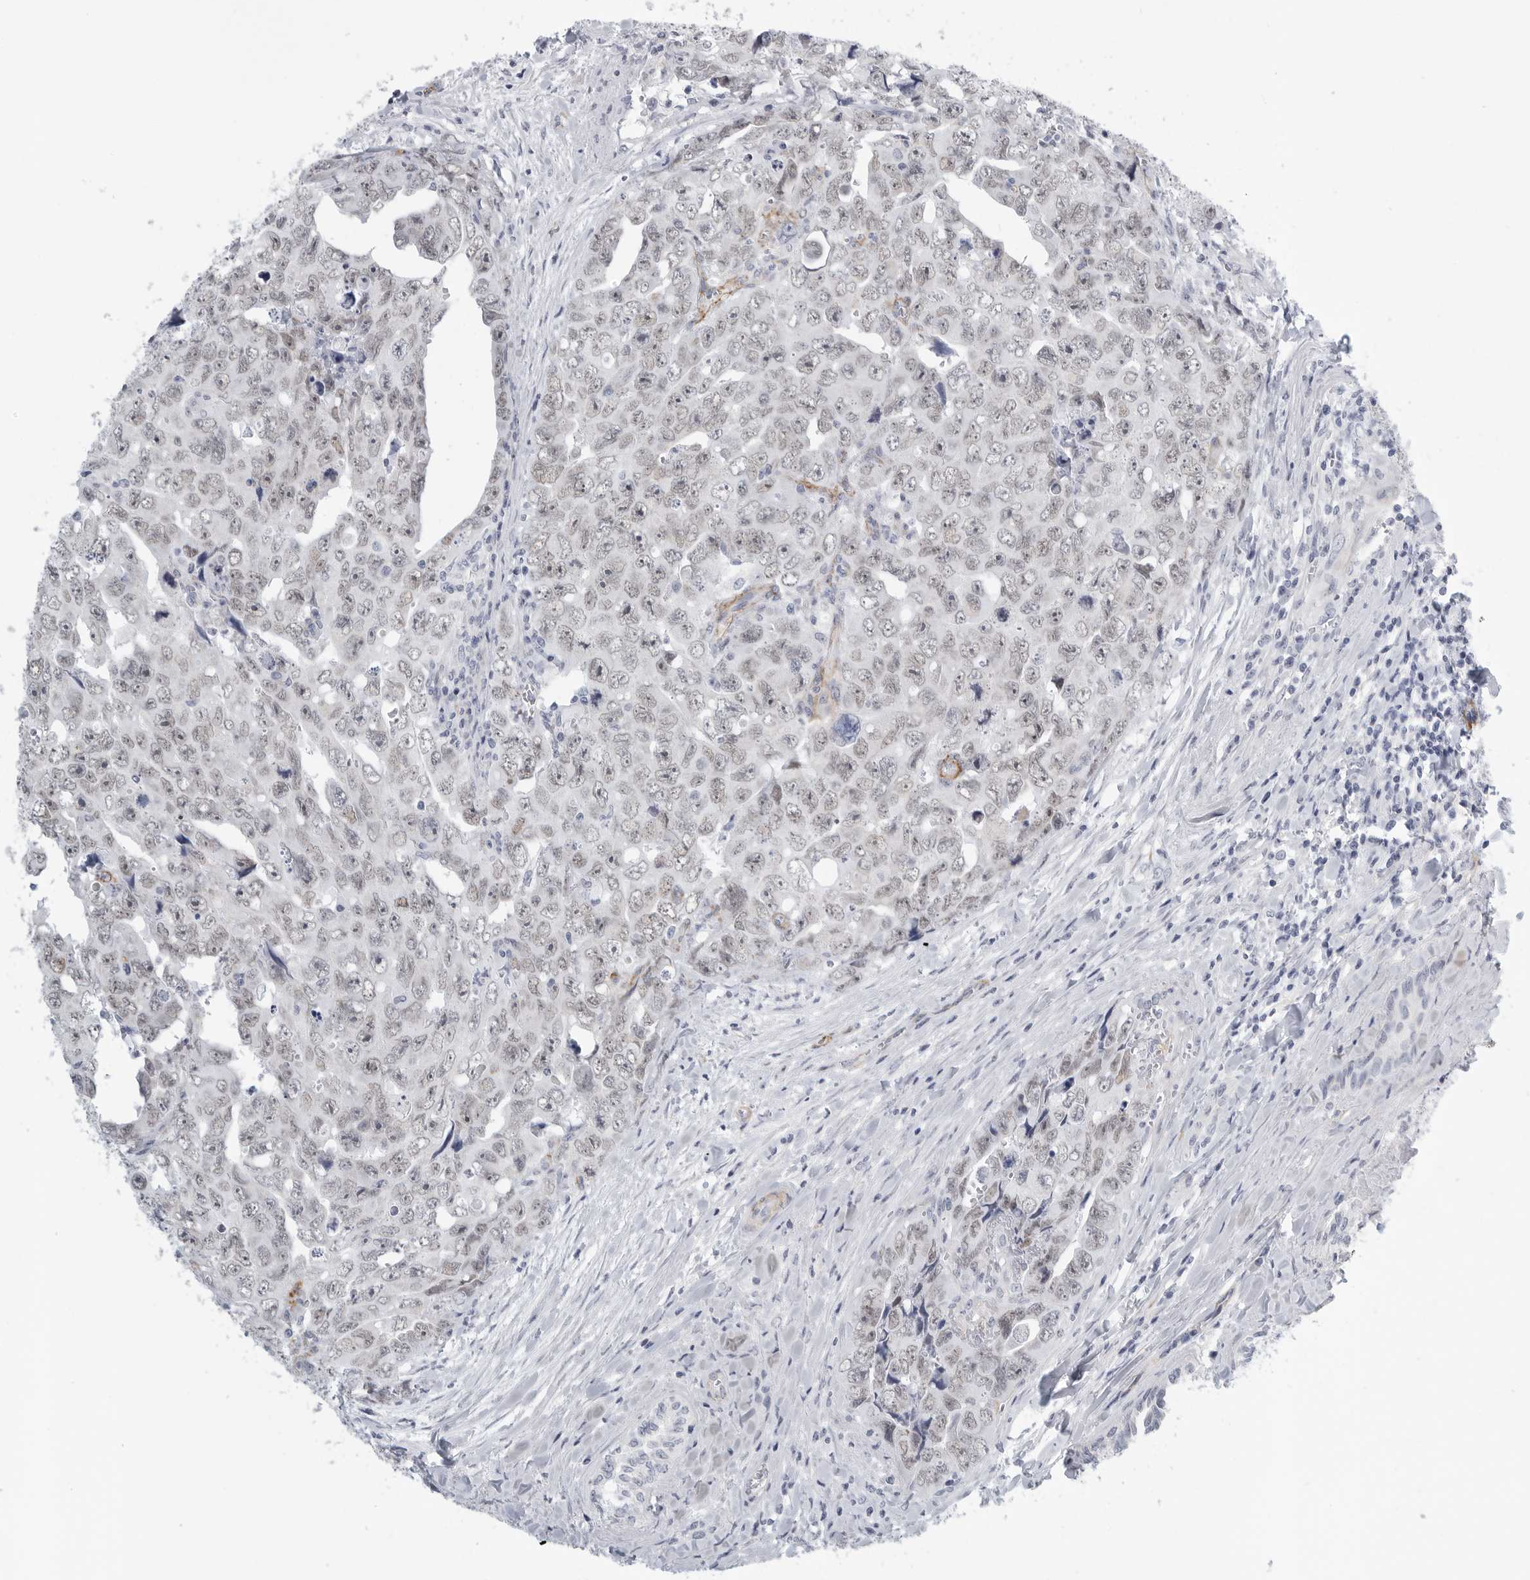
{"staining": {"intensity": "weak", "quantity": ">75%", "location": "nuclear"}, "tissue": "testis cancer", "cell_type": "Tumor cells", "image_type": "cancer", "snomed": [{"axis": "morphology", "description": "Carcinoma, Embryonal, NOS"}, {"axis": "topography", "description": "Testis"}], "caption": "A brown stain labels weak nuclear positivity of a protein in human embryonal carcinoma (testis) tumor cells. (DAB IHC with brightfield microscopy, high magnification).", "gene": "TNR", "patient": {"sex": "male", "age": 28}}